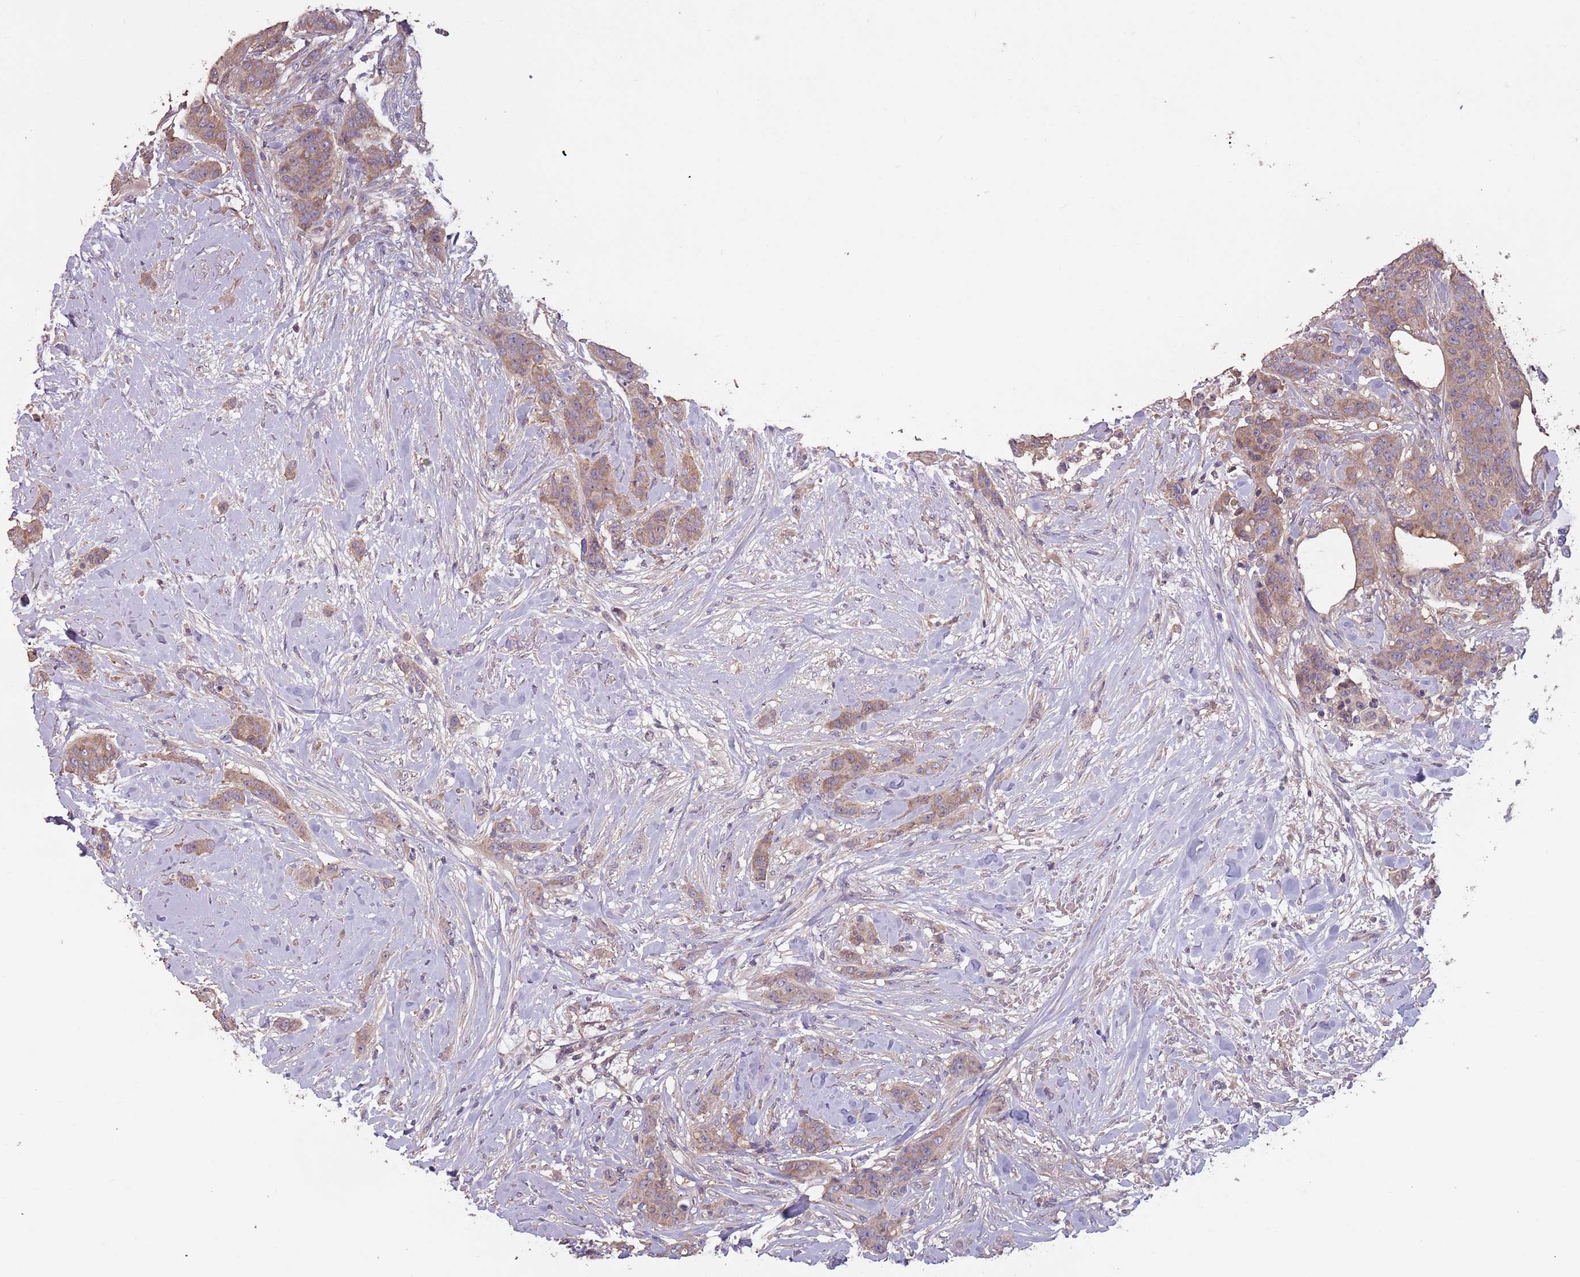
{"staining": {"intensity": "moderate", "quantity": ">75%", "location": "cytoplasmic/membranous"}, "tissue": "breast cancer", "cell_type": "Tumor cells", "image_type": "cancer", "snomed": [{"axis": "morphology", "description": "Duct carcinoma"}, {"axis": "topography", "description": "Breast"}], "caption": "Breast infiltrating ductal carcinoma tissue demonstrates moderate cytoplasmic/membranous expression in about >75% of tumor cells, visualized by immunohistochemistry.", "gene": "MBD3L1", "patient": {"sex": "female", "age": 40}}